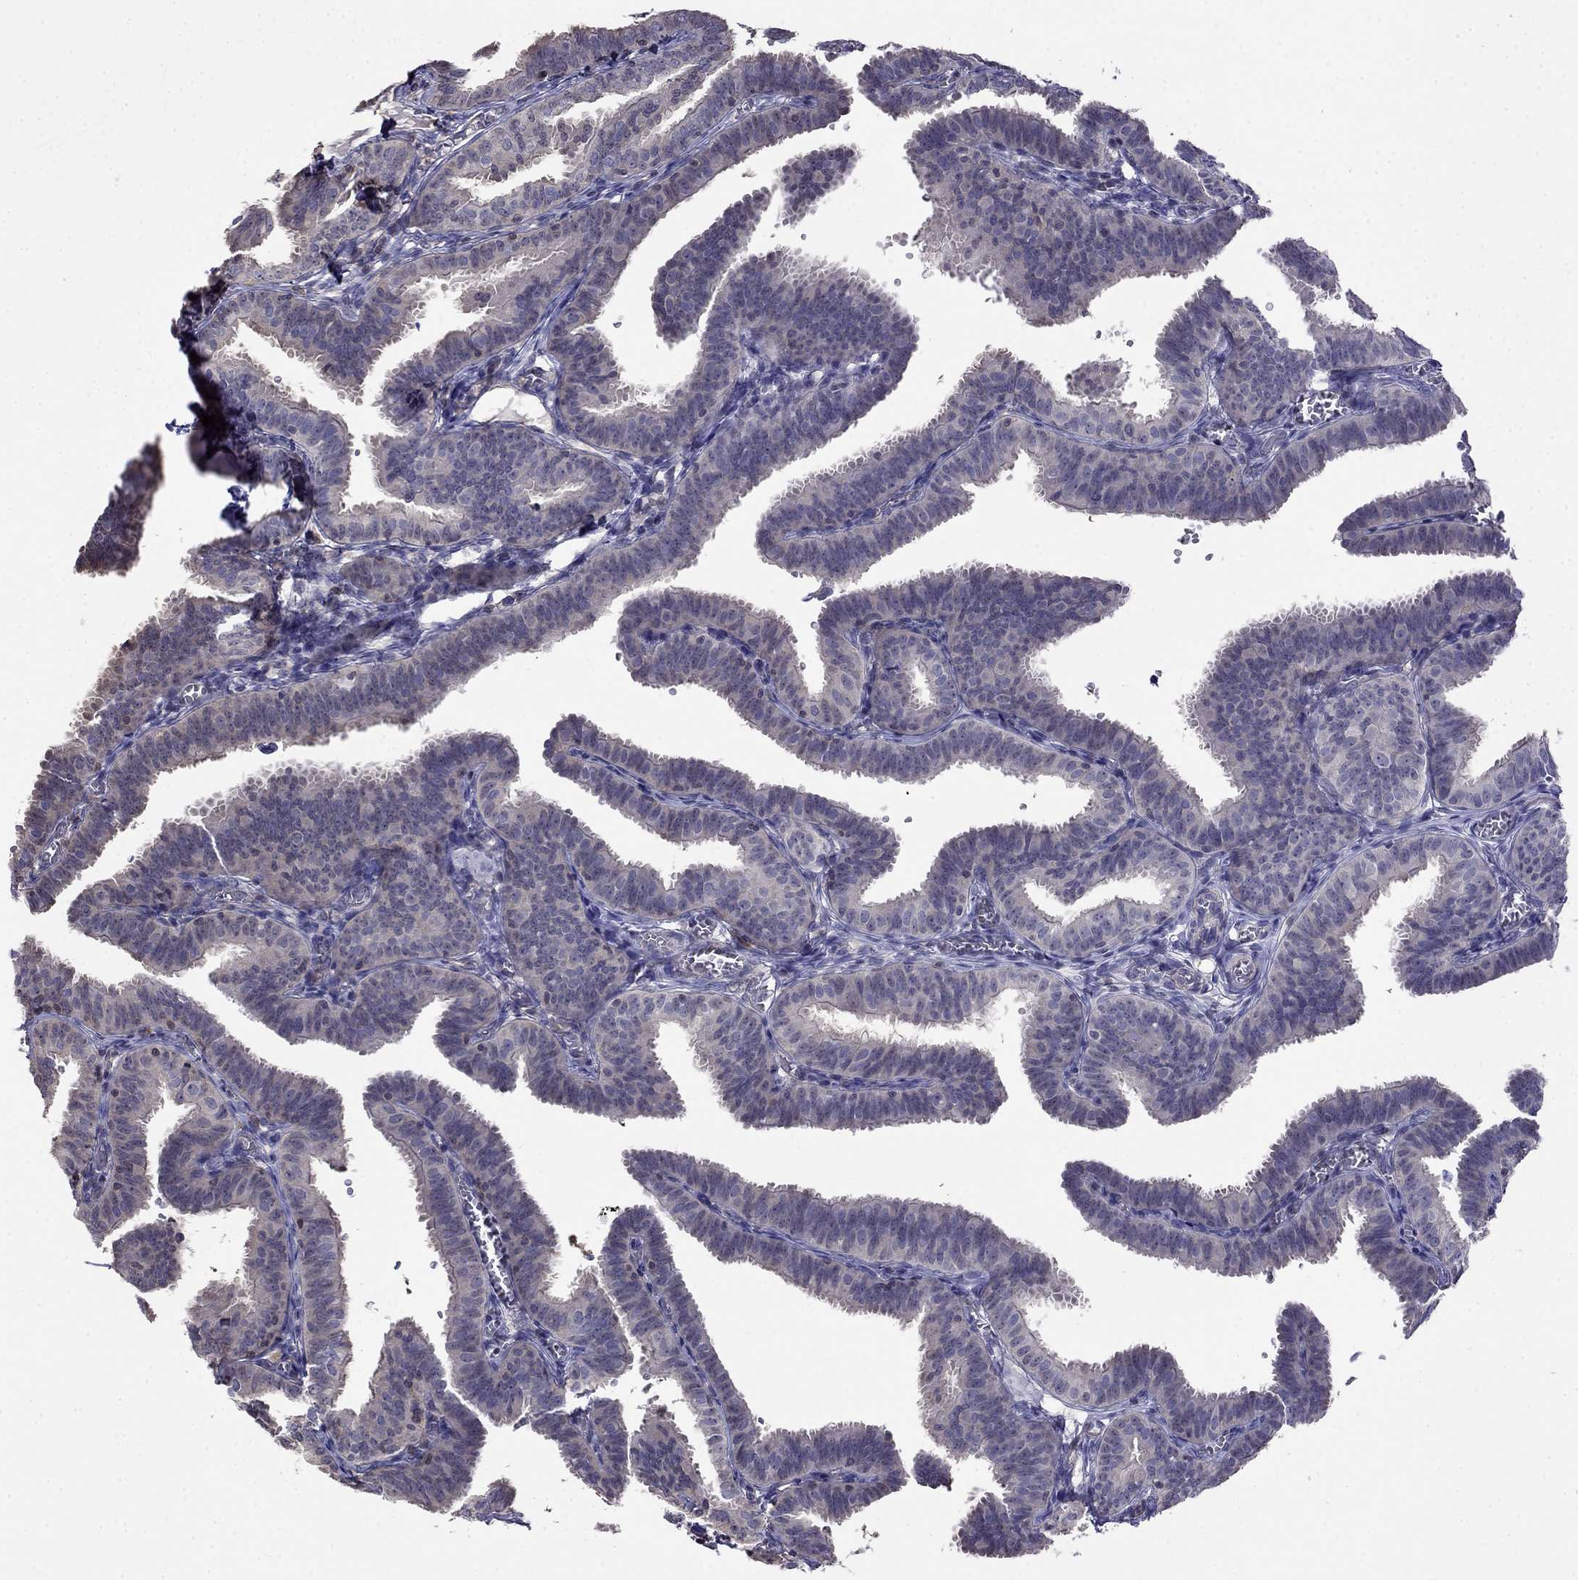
{"staining": {"intensity": "negative", "quantity": "none", "location": "none"}, "tissue": "fallopian tube", "cell_type": "Glandular cells", "image_type": "normal", "snomed": [{"axis": "morphology", "description": "Normal tissue, NOS"}, {"axis": "topography", "description": "Fallopian tube"}], "caption": "This is a histopathology image of immunohistochemistry (IHC) staining of normal fallopian tube, which shows no expression in glandular cells.", "gene": "GUCA1B", "patient": {"sex": "female", "age": 25}}